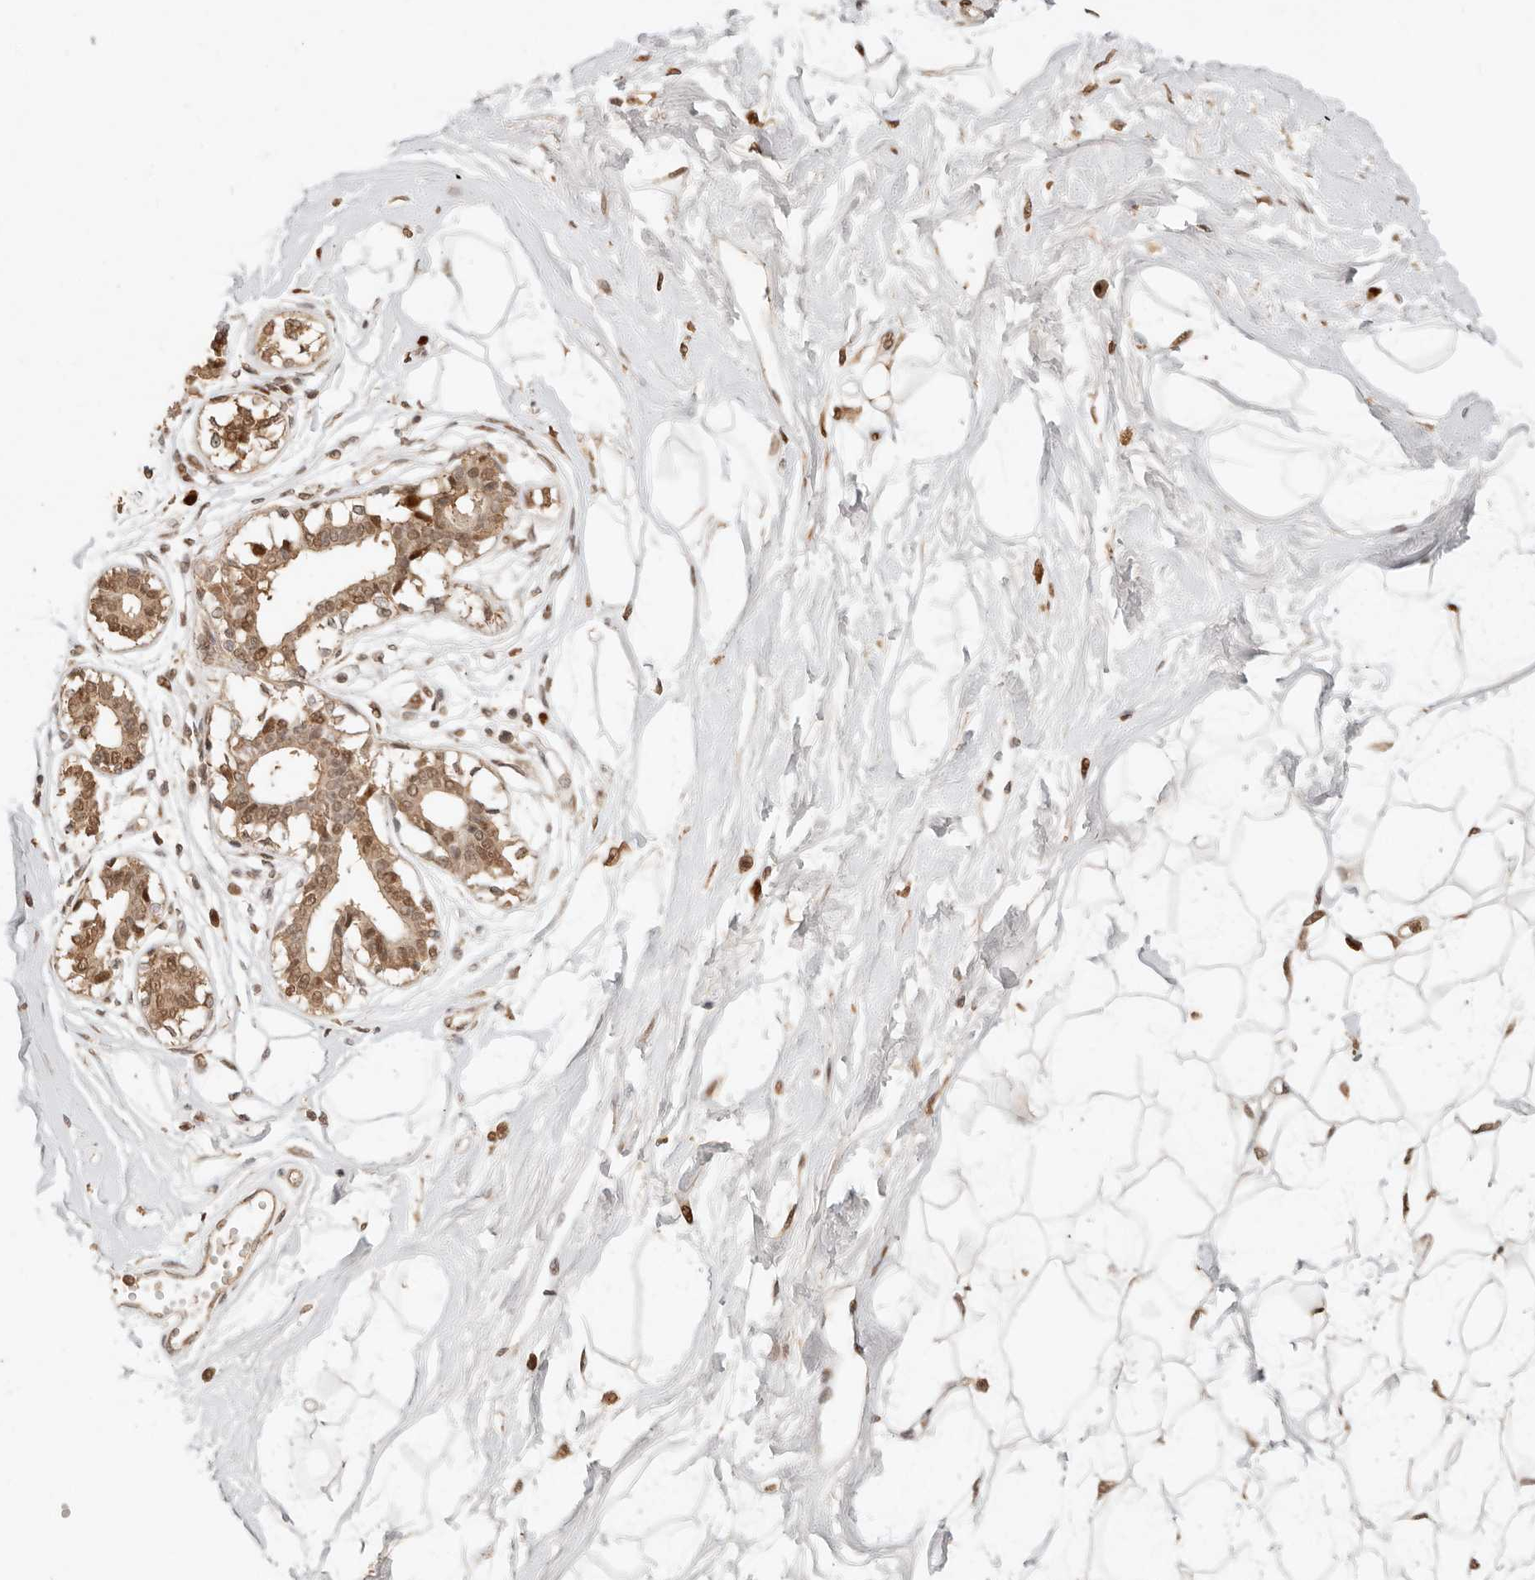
{"staining": {"intensity": "moderate", "quantity": ">75%", "location": "nuclear"}, "tissue": "breast", "cell_type": "Adipocytes", "image_type": "normal", "snomed": [{"axis": "morphology", "description": "Normal tissue, NOS"}, {"axis": "topography", "description": "Breast"}], "caption": "The micrograph displays a brown stain indicating the presence of a protein in the nuclear of adipocytes in breast. Immunohistochemistry (ihc) stains the protein of interest in brown and the nuclei are stained blue.", "gene": "NPAS2", "patient": {"sex": "female", "age": 45}}